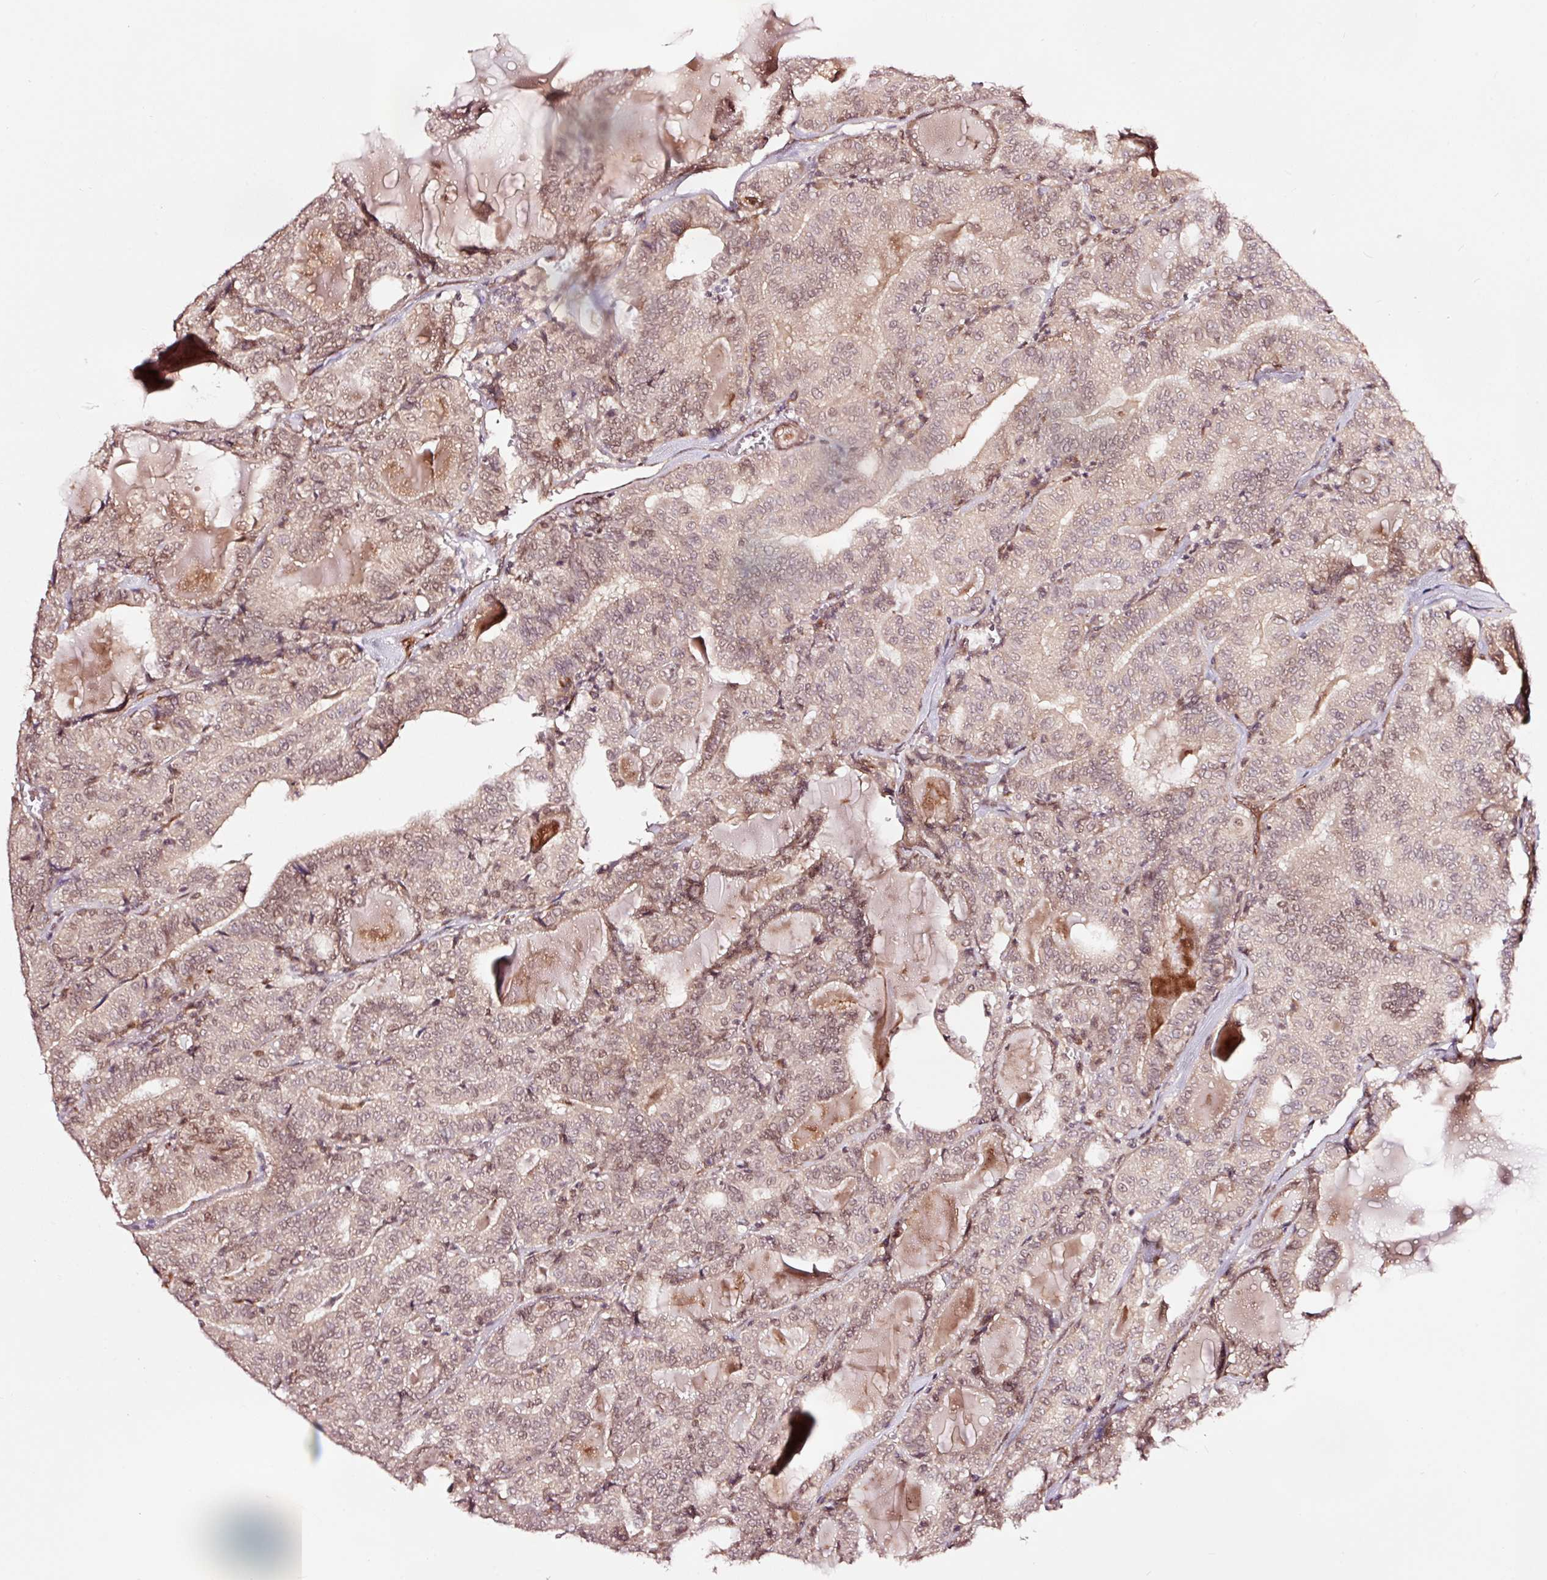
{"staining": {"intensity": "weak", "quantity": "25%-75%", "location": "nuclear"}, "tissue": "thyroid cancer", "cell_type": "Tumor cells", "image_type": "cancer", "snomed": [{"axis": "morphology", "description": "Papillary adenocarcinoma, NOS"}, {"axis": "topography", "description": "Thyroid gland"}], "caption": "Weak nuclear protein positivity is appreciated in approximately 25%-75% of tumor cells in papillary adenocarcinoma (thyroid).", "gene": "TPM1", "patient": {"sex": "female", "age": 72}}